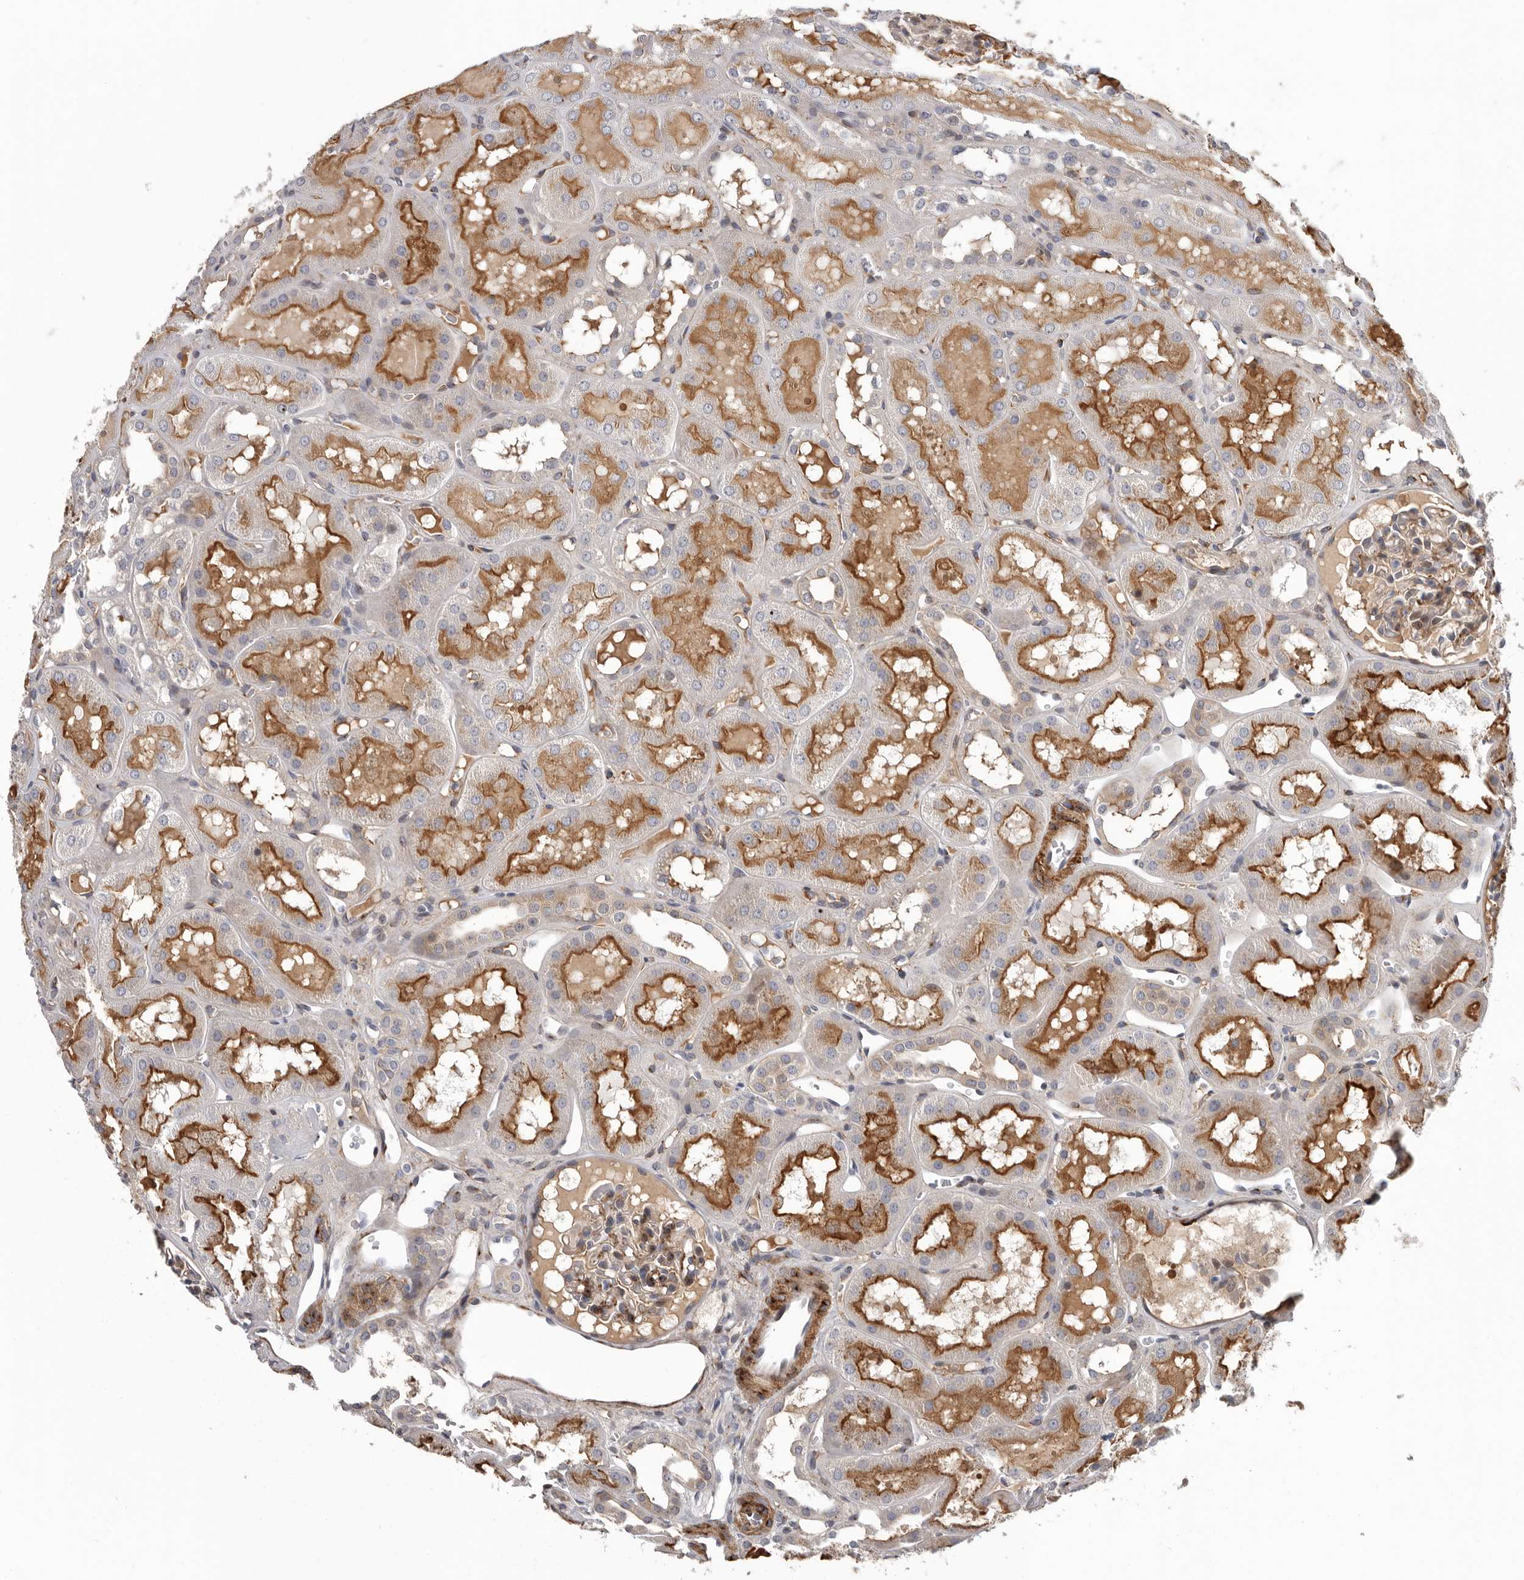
{"staining": {"intensity": "moderate", "quantity": ">75%", "location": "cytoplasmic/membranous"}, "tissue": "kidney", "cell_type": "Cells in glomeruli", "image_type": "normal", "snomed": [{"axis": "morphology", "description": "Normal tissue, NOS"}, {"axis": "topography", "description": "Kidney"}, {"axis": "topography", "description": "Urinary bladder"}], "caption": "Protein staining reveals moderate cytoplasmic/membranous expression in about >75% of cells in glomeruli in normal kidney. The staining is performed using DAB (3,3'-diaminobenzidine) brown chromogen to label protein expression. The nuclei are counter-stained blue using hematoxylin.", "gene": "ATXN3L", "patient": {"sex": "male", "age": 16}}